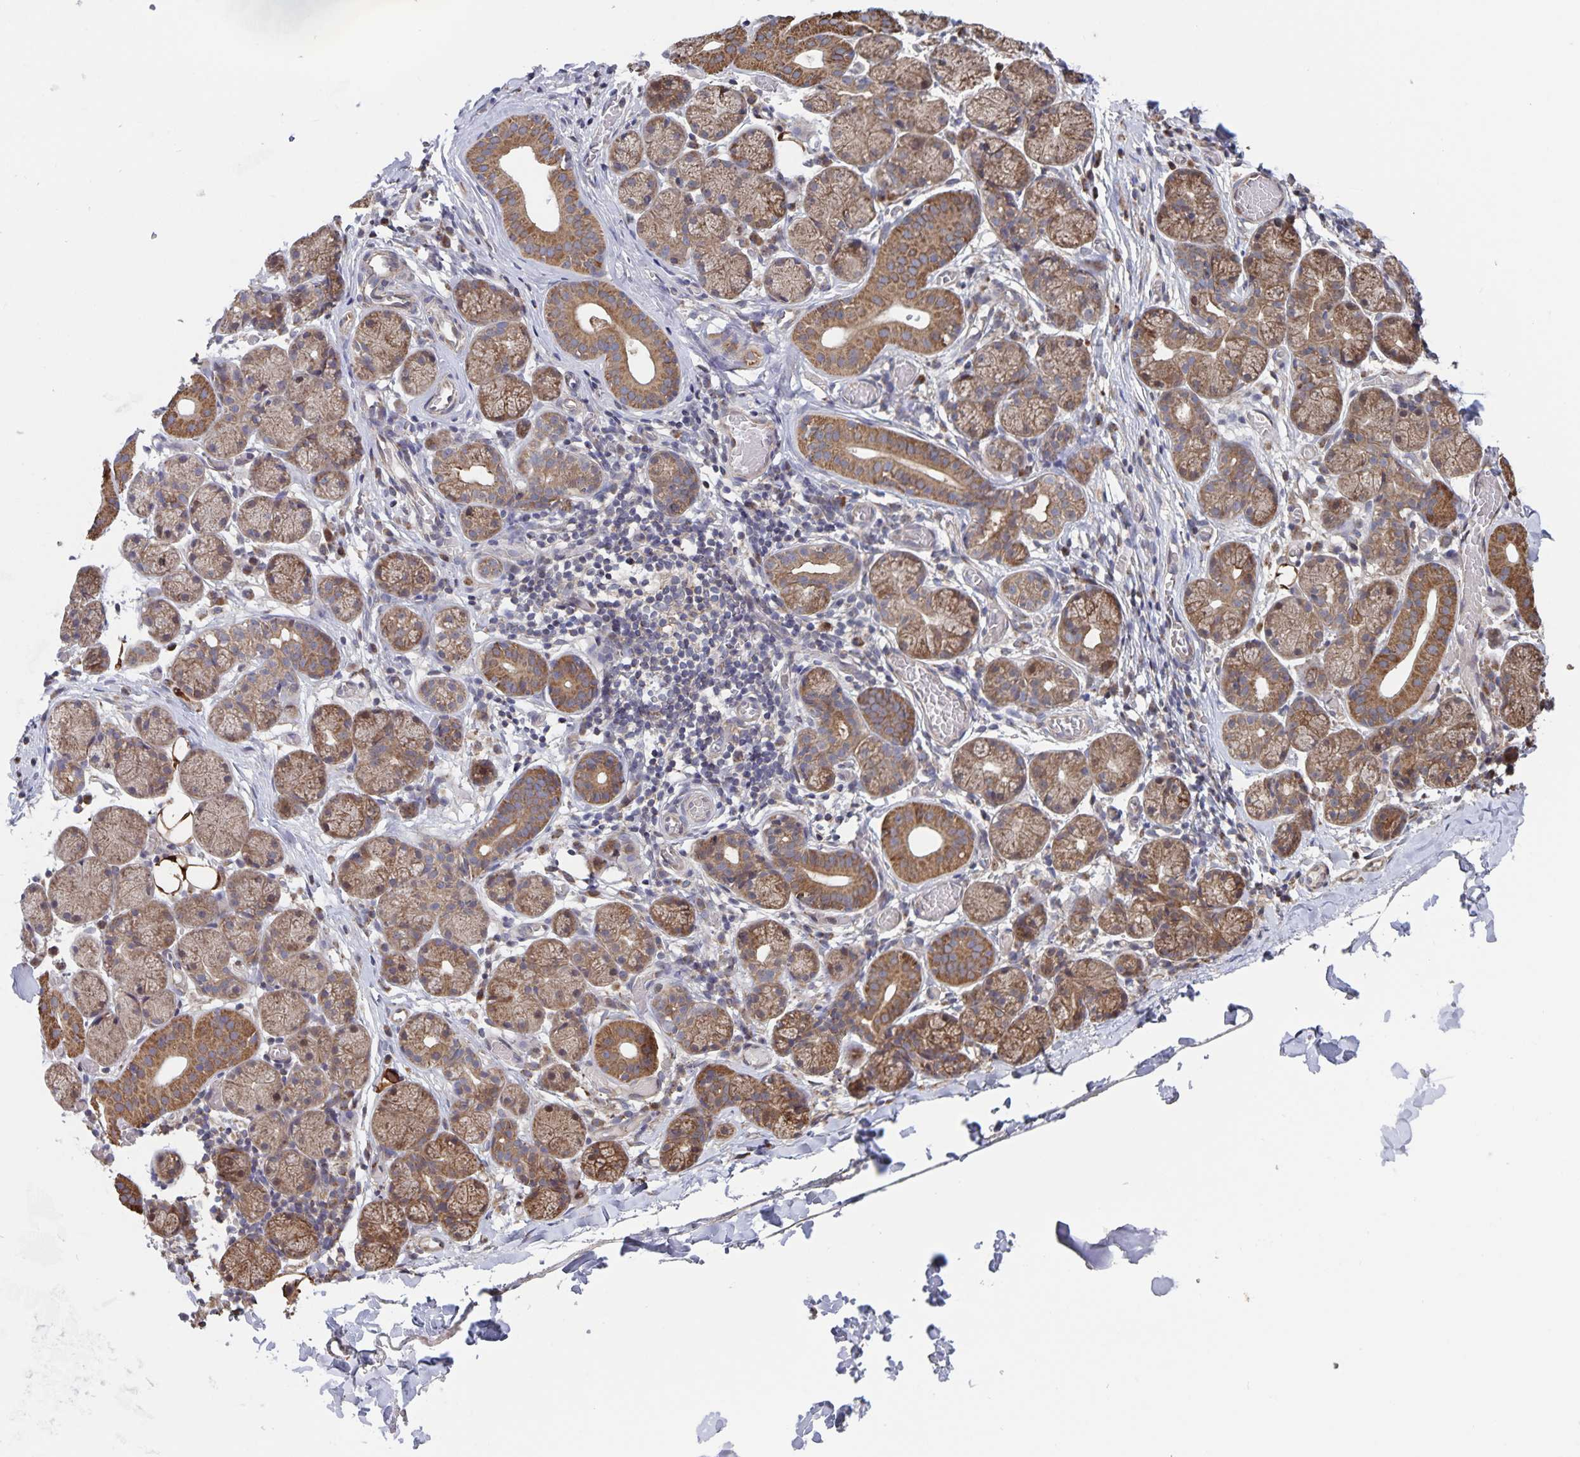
{"staining": {"intensity": "moderate", "quantity": "25%-75%", "location": "cytoplasmic/membranous"}, "tissue": "salivary gland", "cell_type": "Glandular cells", "image_type": "normal", "snomed": [{"axis": "morphology", "description": "Normal tissue, NOS"}, {"axis": "topography", "description": "Salivary gland"}], "caption": "A high-resolution photomicrograph shows immunohistochemistry (IHC) staining of normal salivary gland, which demonstrates moderate cytoplasmic/membranous staining in about 25%-75% of glandular cells.", "gene": "ACACA", "patient": {"sex": "female", "age": 24}}